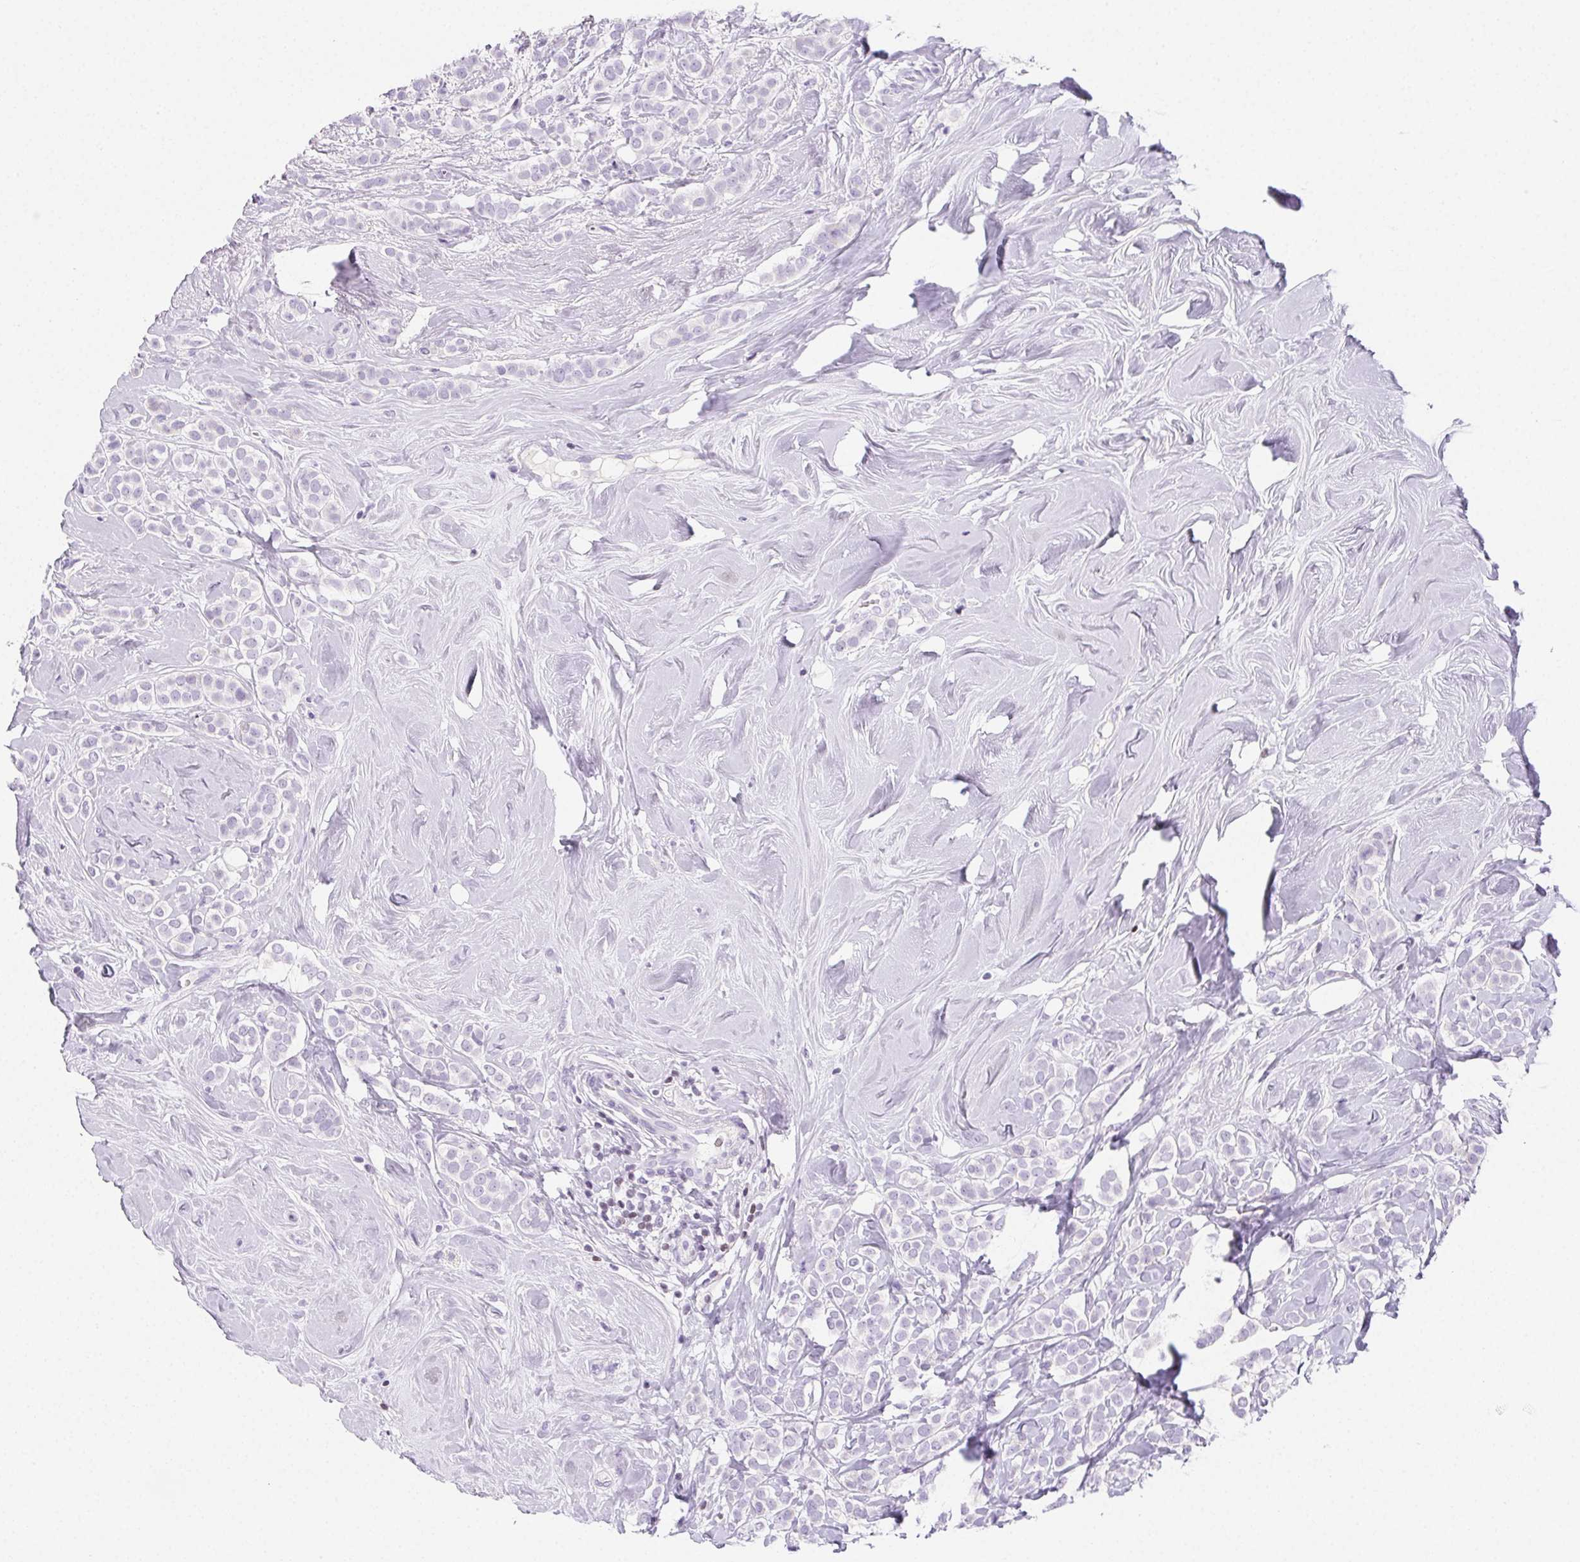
{"staining": {"intensity": "negative", "quantity": "none", "location": "none"}, "tissue": "breast cancer", "cell_type": "Tumor cells", "image_type": "cancer", "snomed": [{"axis": "morphology", "description": "Lobular carcinoma"}, {"axis": "topography", "description": "Breast"}], "caption": "Immunohistochemistry of lobular carcinoma (breast) displays no staining in tumor cells. The staining was performed using DAB to visualize the protein expression in brown, while the nuclei were stained in blue with hematoxylin (Magnification: 20x).", "gene": "BEND2", "patient": {"sex": "female", "age": 49}}